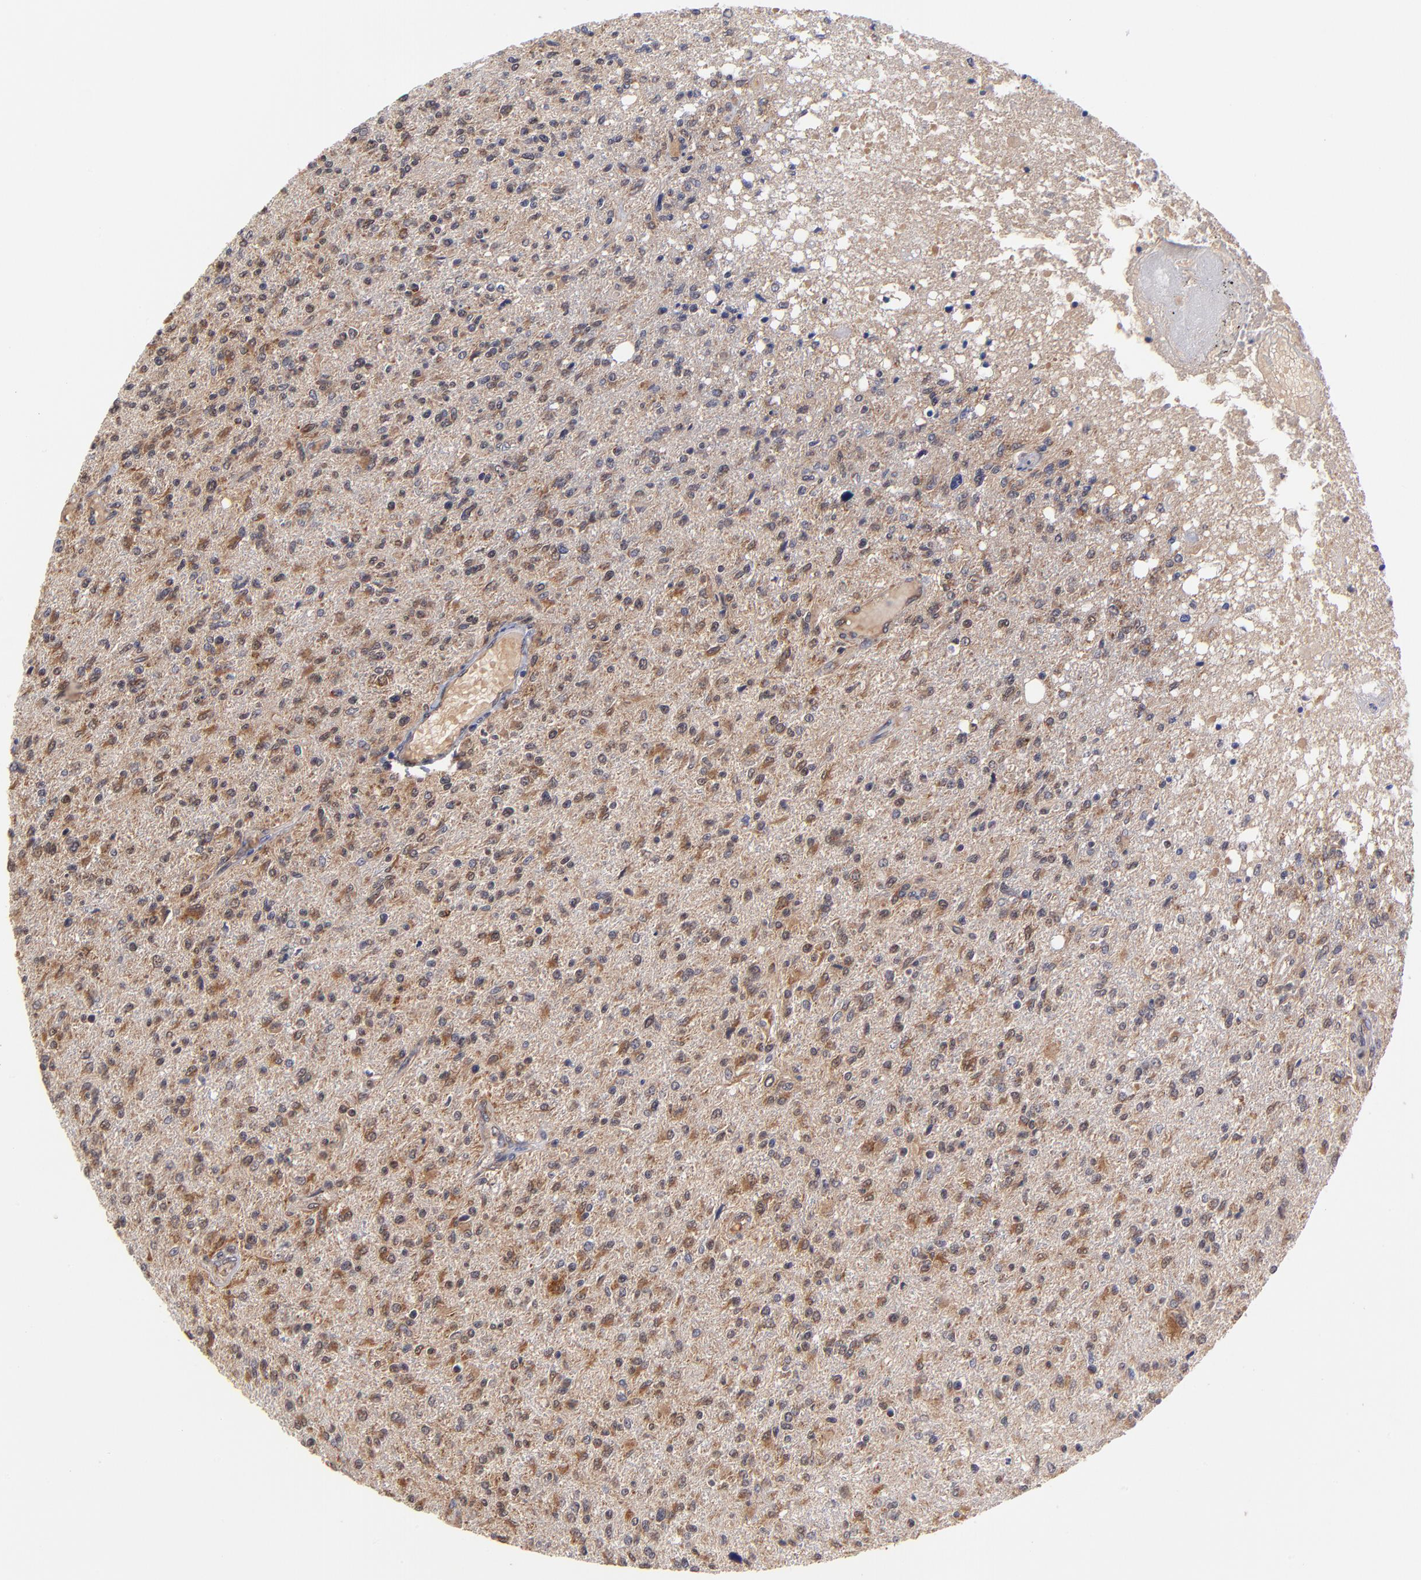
{"staining": {"intensity": "moderate", "quantity": ">75%", "location": "cytoplasmic/membranous"}, "tissue": "glioma", "cell_type": "Tumor cells", "image_type": "cancer", "snomed": [{"axis": "morphology", "description": "Glioma, malignant, High grade"}, {"axis": "topography", "description": "Cerebral cortex"}], "caption": "Human glioma stained with a brown dye reveals moderate cytoplasmic/membranous positive staining in approximately >75% of tumor cells.", "gene": "UBE2H", "patient": {"sex": "male", "age": 76}}